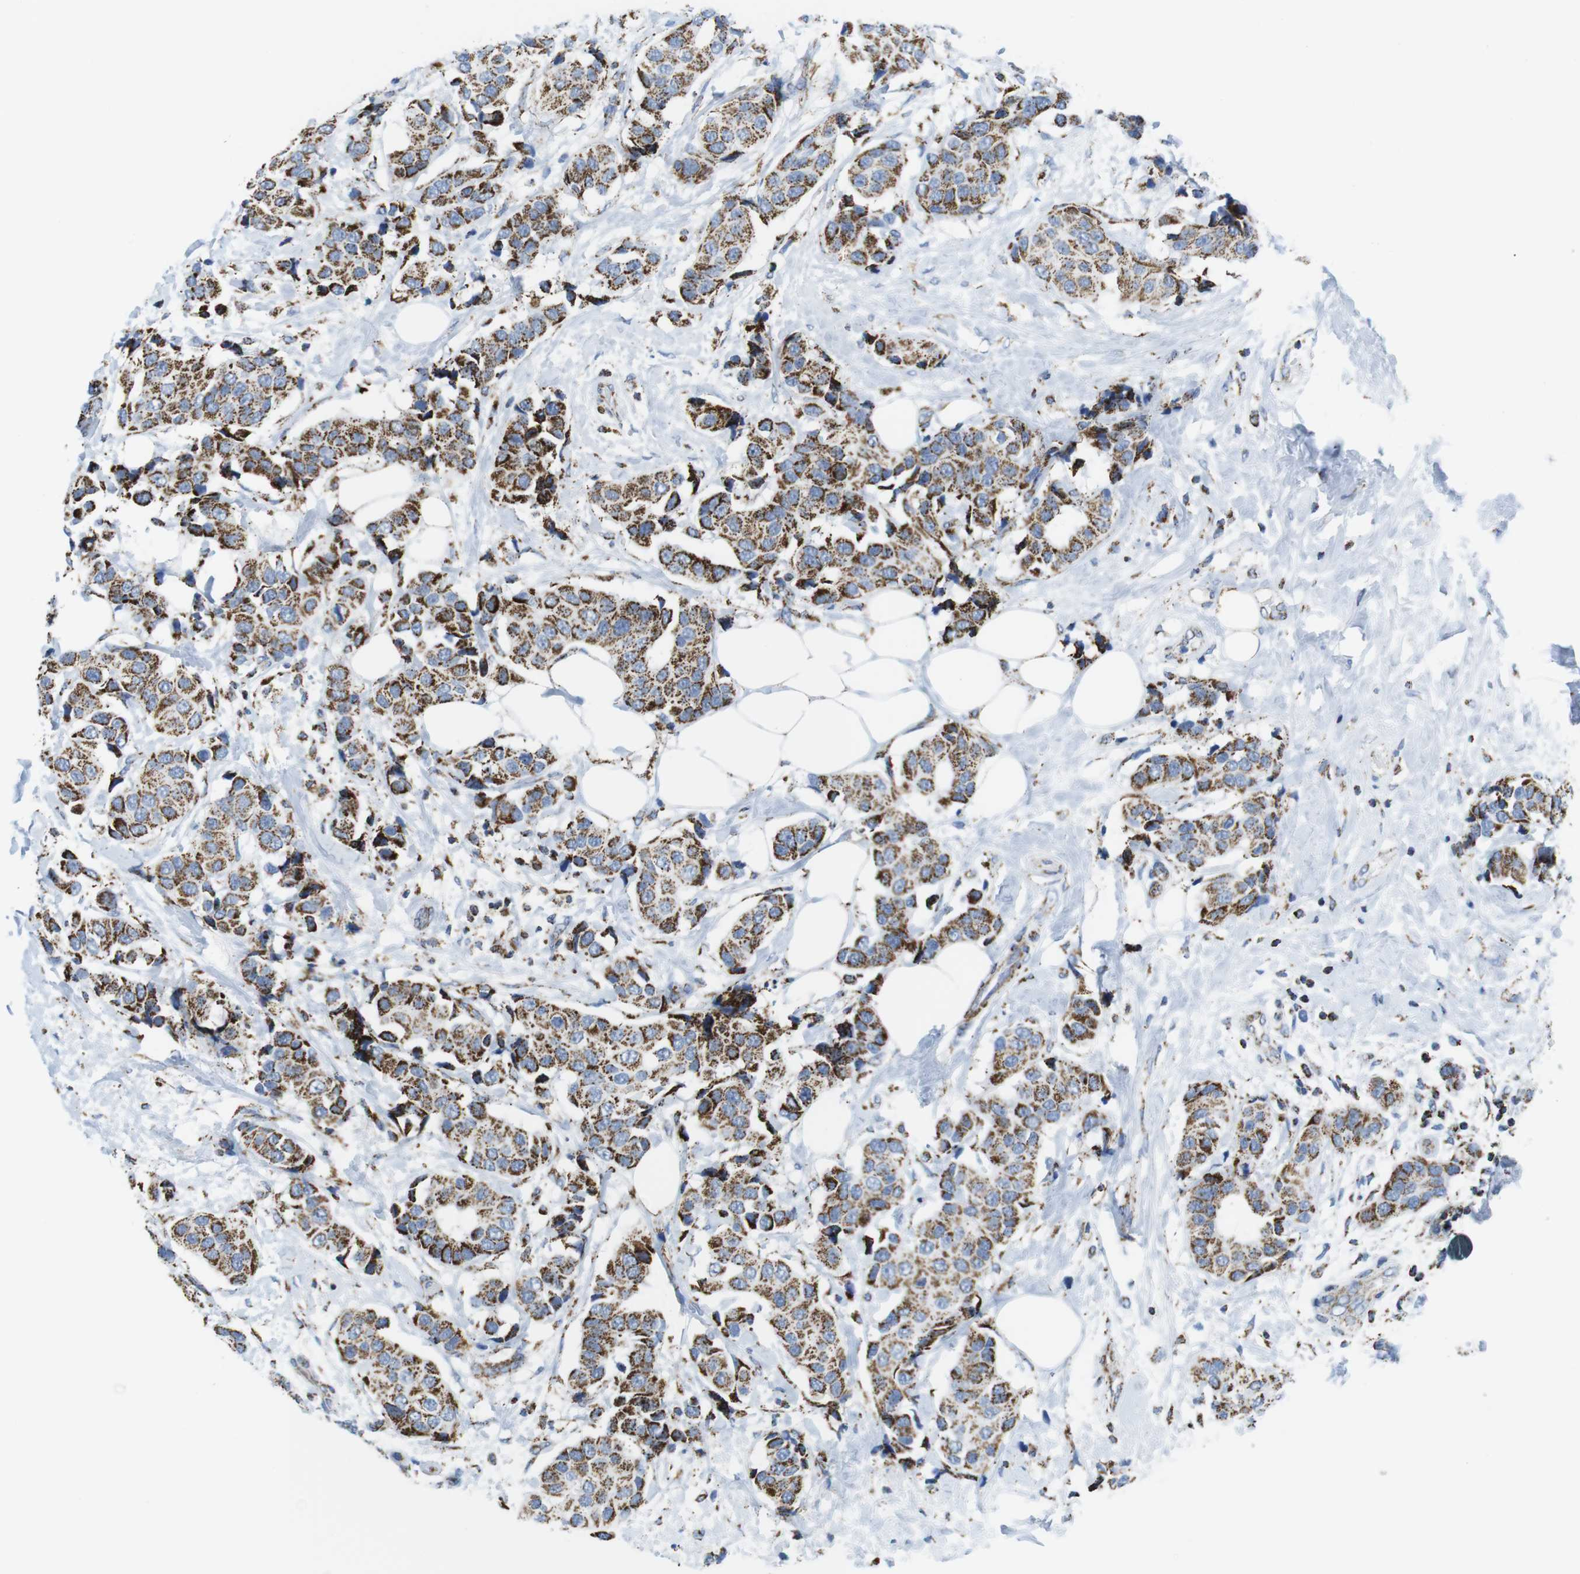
{"staining": {"intensity": "moderate", "quantity": ">75%", "location": "cytoplasmic/membranous"}, "tissue": "breast cancer", "cell_type": "Tumor cells", "image_type": "cancer", "snomed": [{"axis": "morphology", "description": "Normal tissue, NOS"}, {"axis": "morphology", "description": "Duct carcinoma"}, {"axis": "topography", "description": "Breast"}], "caption": "Immunohistochemistry (DAB (3,3'-diaminobenzidine)) staining of human breast cancer exhibits moderate cytoplasmic/membranous protein staining in about >75% of tumor cells.", "gene": "ATP5PO", "patient": {"sex": "female", "age": 39}}